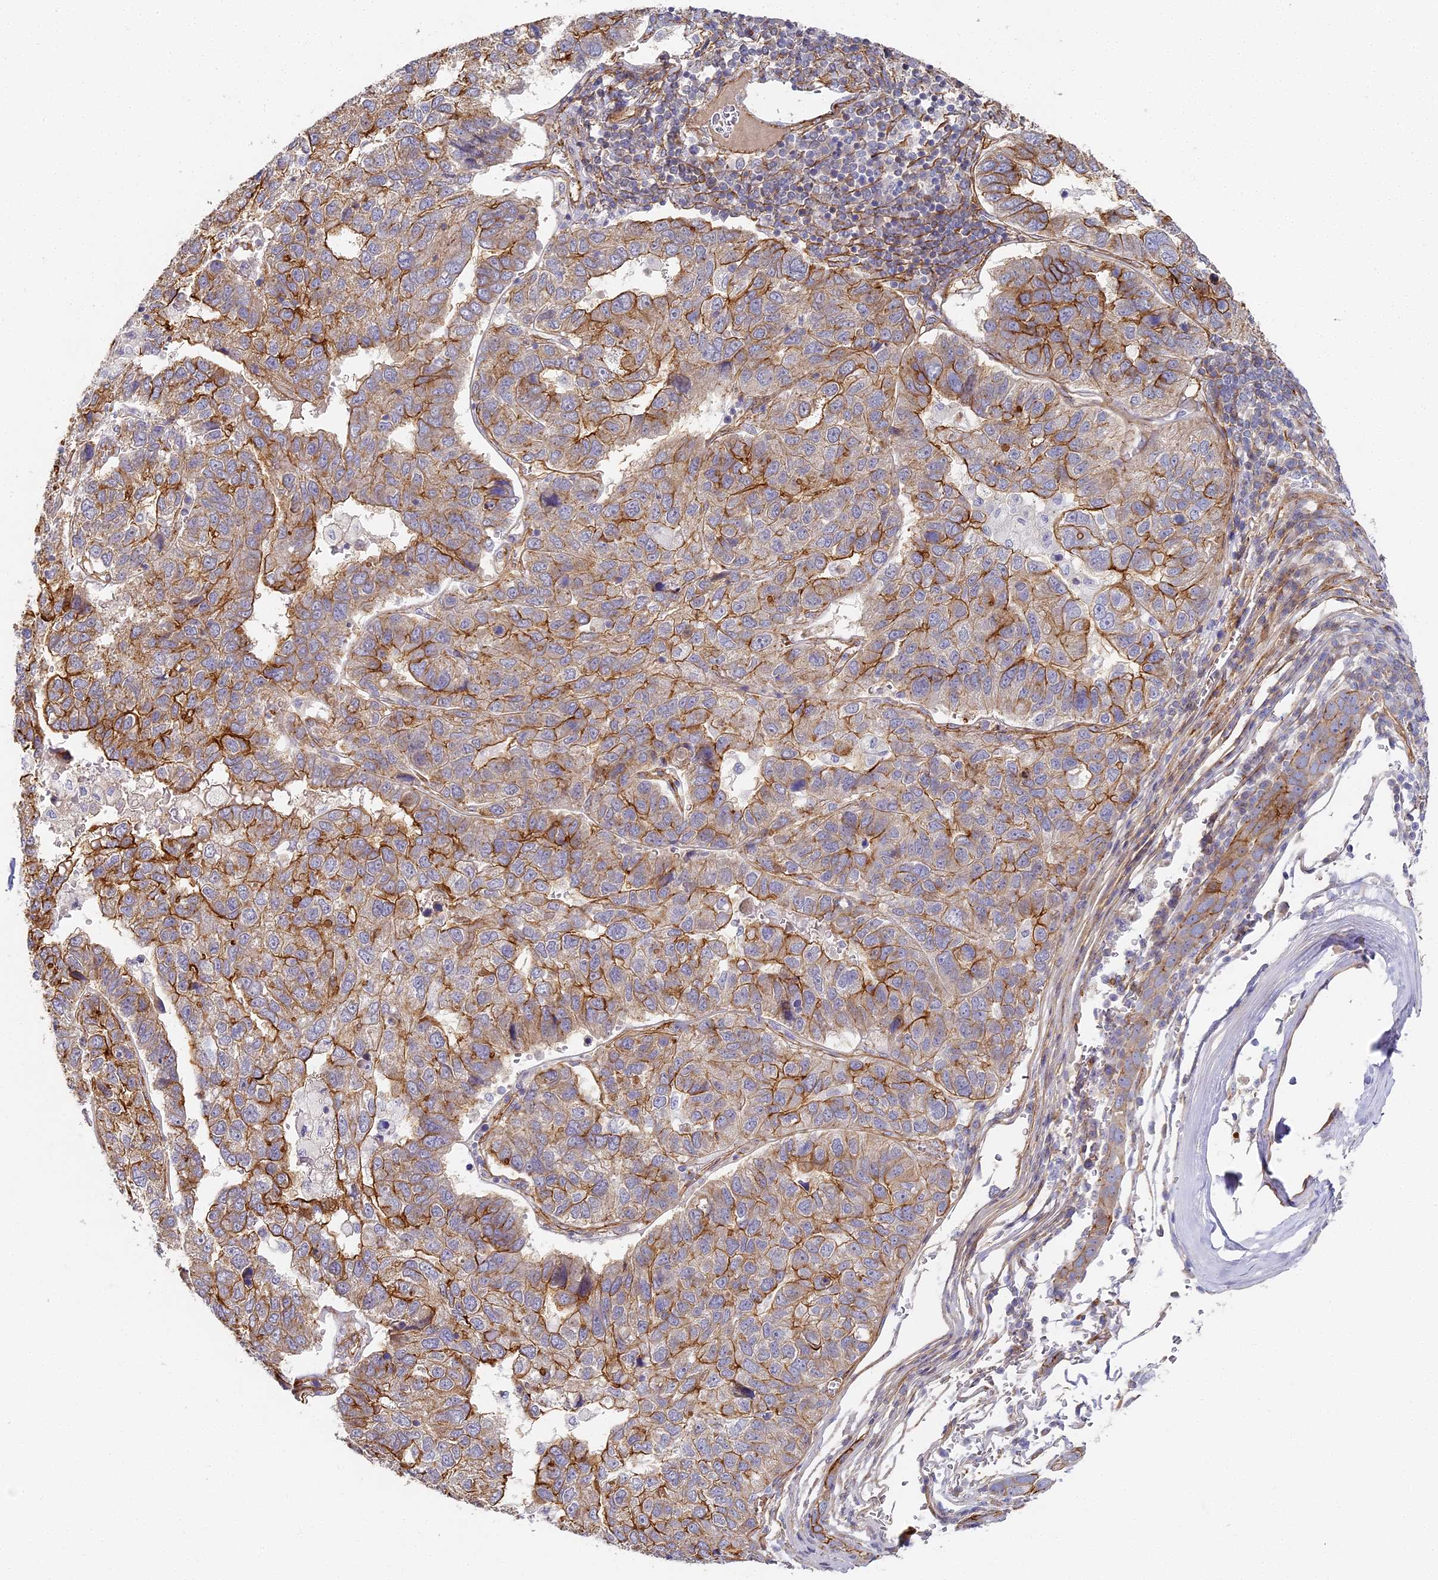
{"staining": {"intensity": "moderate", "quantity": "25%-75%", "location": "cytoplasmic/membranous"}, "tissue": "pancreatic cancer", "cell_type": "Tumor cells", "image_type": "cancer", "snomed": [{"axis": "morphology", "description": "Adenocarcinoma, NOS"}, {"axis": "topography", "description": "Pancreas"}], "caption": "This micrograph exhibits immunohistochemistry staining of human pancreatic cancer (adenocarcinoma), with medium moderate cytoplasmic/membranous staining in about 25%-75% of tumor cells.", "gene": "CCDC30", "patient": {"sex": "female", "age": 61}}